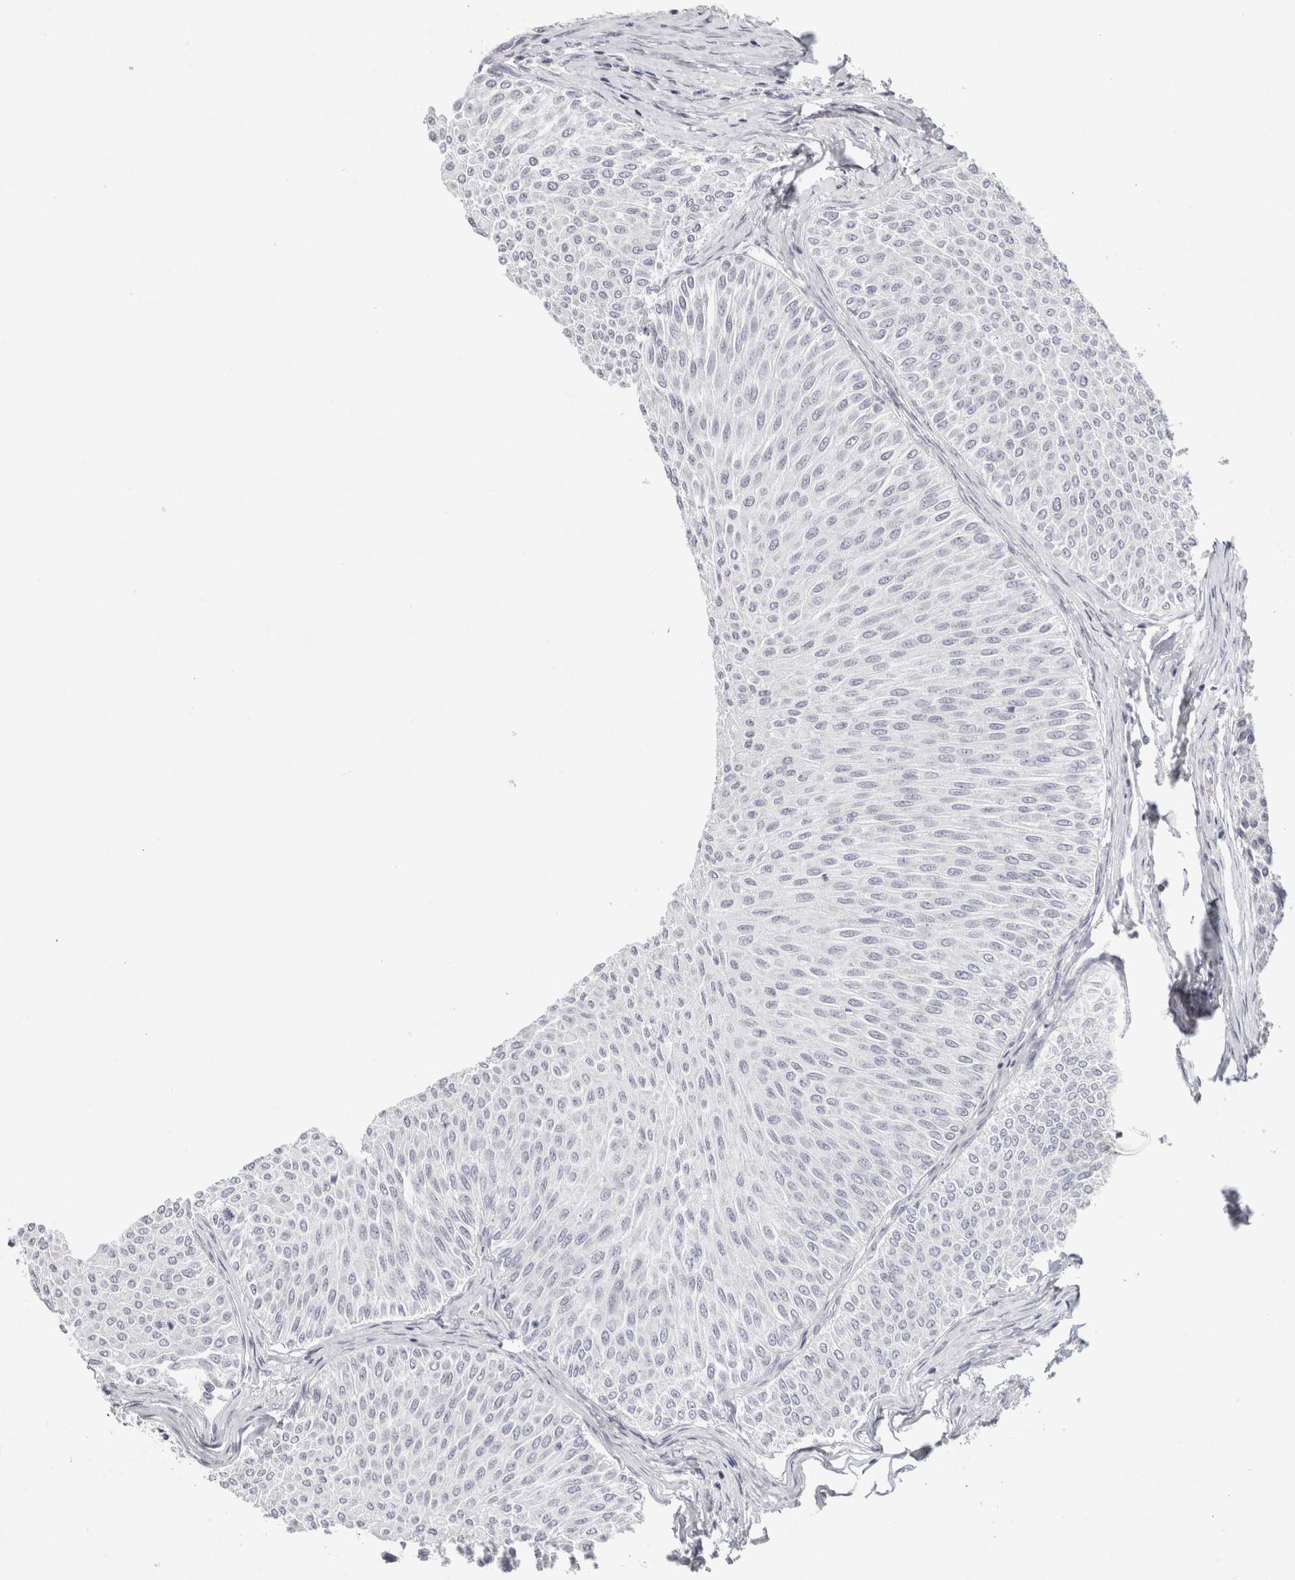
{"staining": {"intensity": "negative", "quantity": "none", "location": "none"}, "tissue": "urothelial cancer", "cell_type": "Tumor cells", "image_type": "cancer", "snomed": [{"axis": "morphology", "description": "Urothelial carcinoma, Low grade"}, {"axis": "topography", "description": "Urinary bladder"}], "caption": "Immunohistochemistry of urothelial carcinoma (low-grade) displays no expression in tumor cells.", "gene": "GARIN1A", "patient": {"sex": "male", "age": 78}}